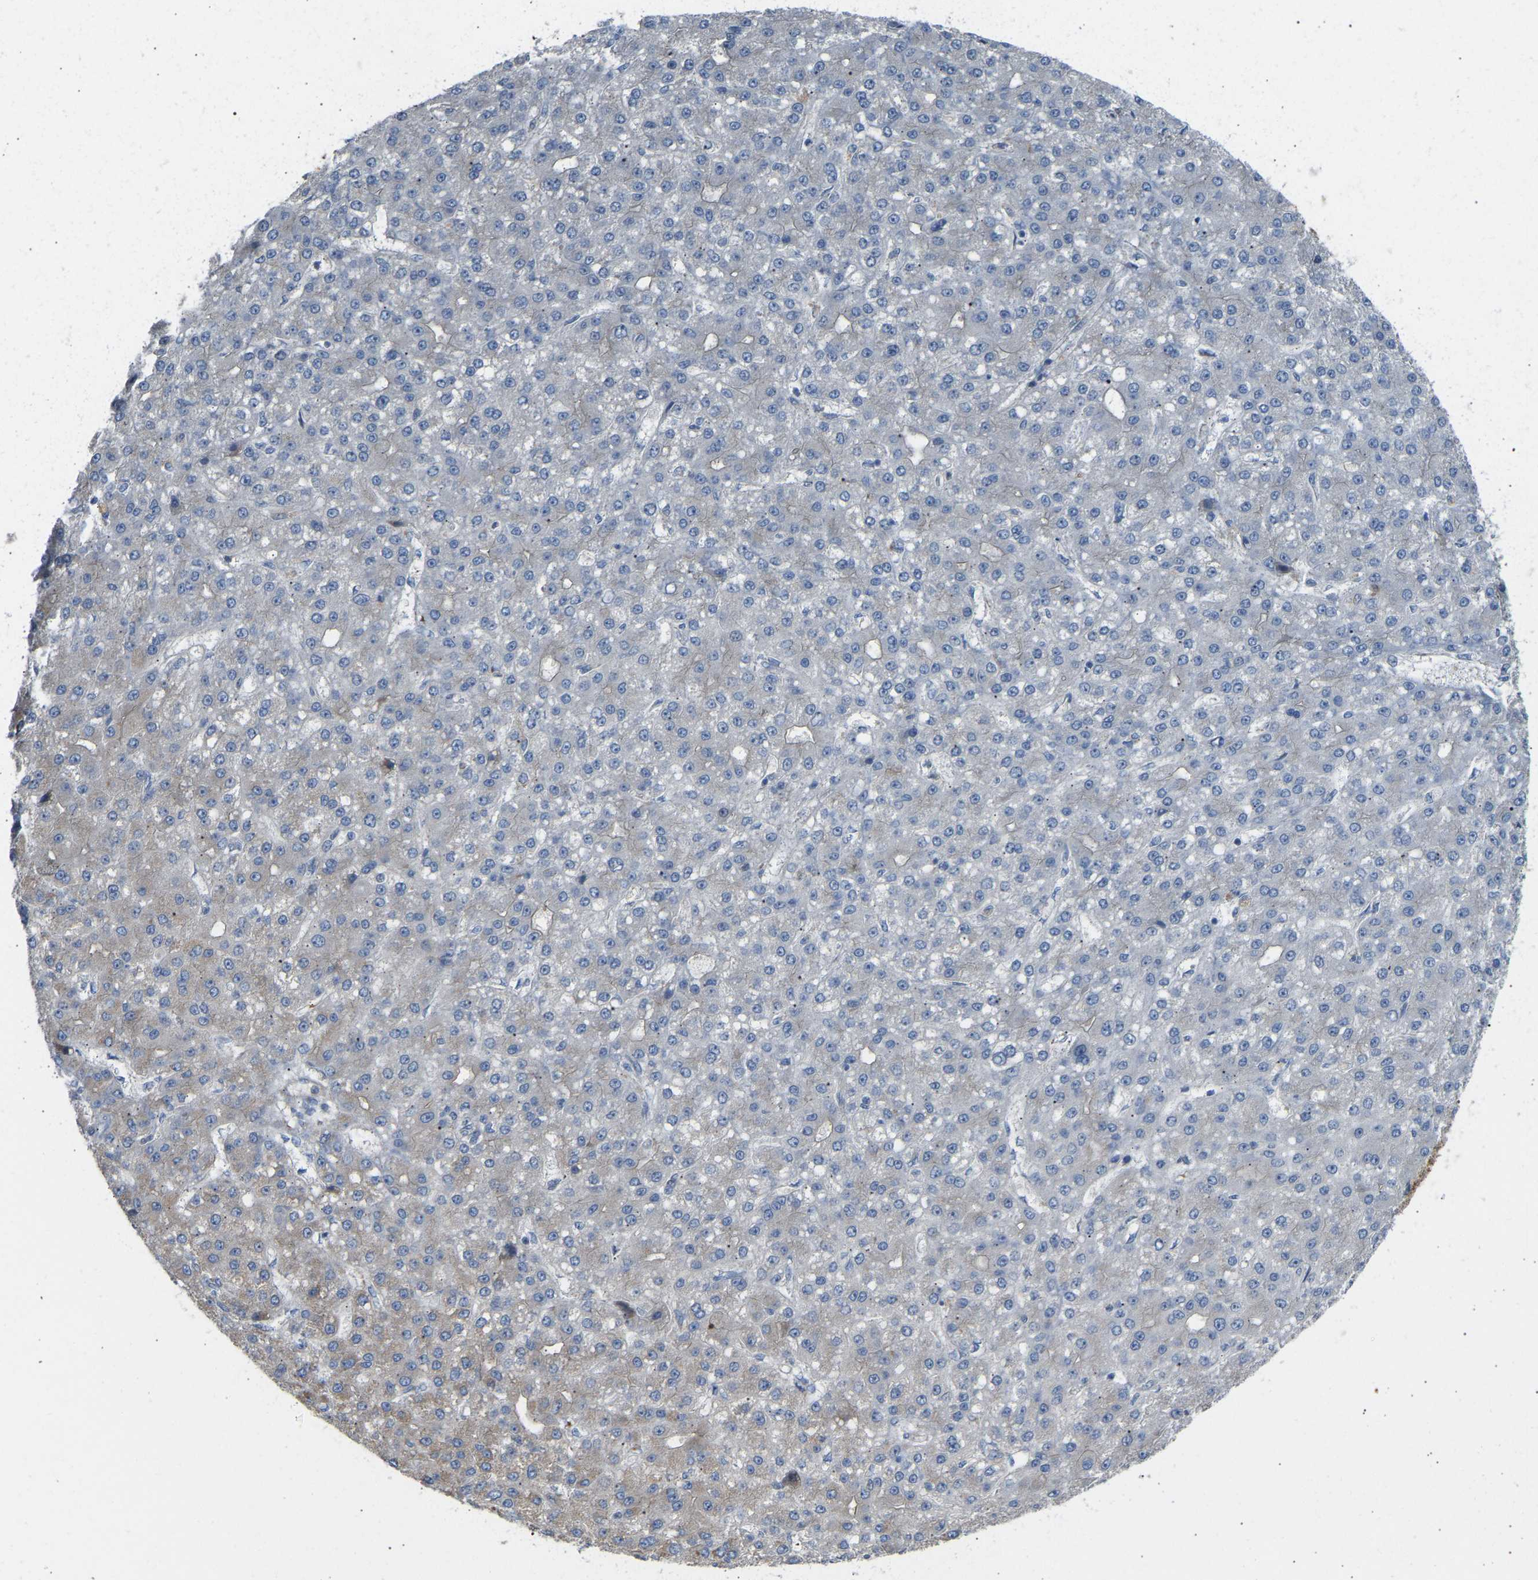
{"staining": {"intensity": "weak", "quantity": "<25%", "location": "cytoplasmic/membranous"}, "tissue": "liver cancer", "cell_type": "Tumor cells", "image_type": "cancer", "snomed": [{"axis": "morphology", "description": "Carcinoma, Hepatocellular, NOS"}, {"axis": "topography", "description": "Liver"}], "caption": "Protein analysis of hepatocellular carcinoma (liver) reveals no significant expression in tumor cells. (DAB (3,3'-diaminobenzidine) IHC visualized using brightfield microscopy, high magnification).", "gene": "YIPF2", "patient": {"sex": "male", "age": 67}}